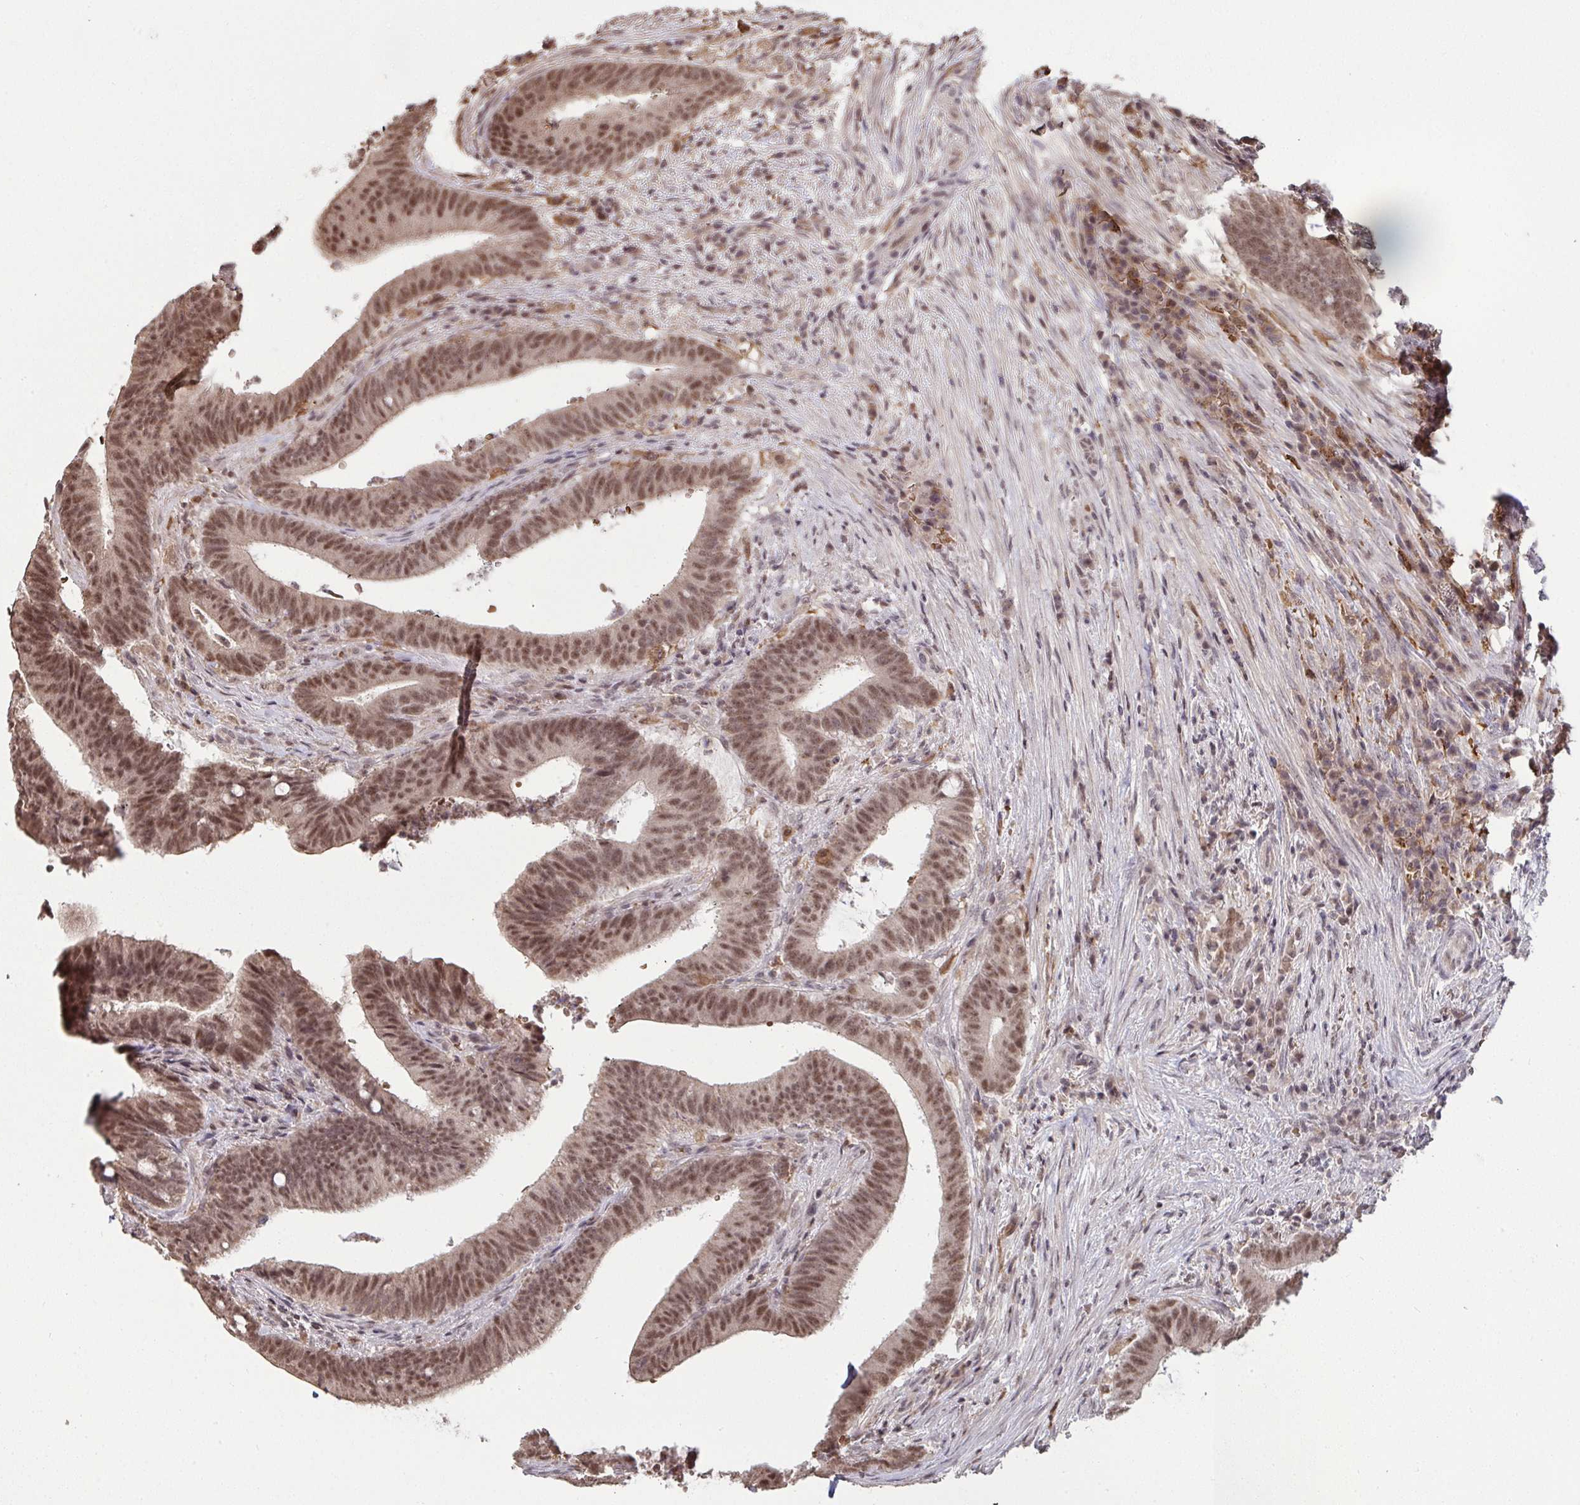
{"staining": {"intensity": "moderate", "quantity": ">75%", "location": "cytoplasmic/membranous,nuclear"}, "tissue": "colorectal cancer", "cell_type": "Tumor cells", "image_type": "cancer", "snomed": [{"axis": "morphology", "description": "Adenocarcinoma, NOS"}, {"axis": "topography", "description": "Colon"}], "caption": "Immunohistochemical staining of adenocarcinoma (colorectal) reveals medium levels of moderate cytoplasmic/membranous and nuclear protein positivity in approximately >75% of tumor cells.", "gene": "SAP30", "patient": {"sex": "female", "age": 43}}